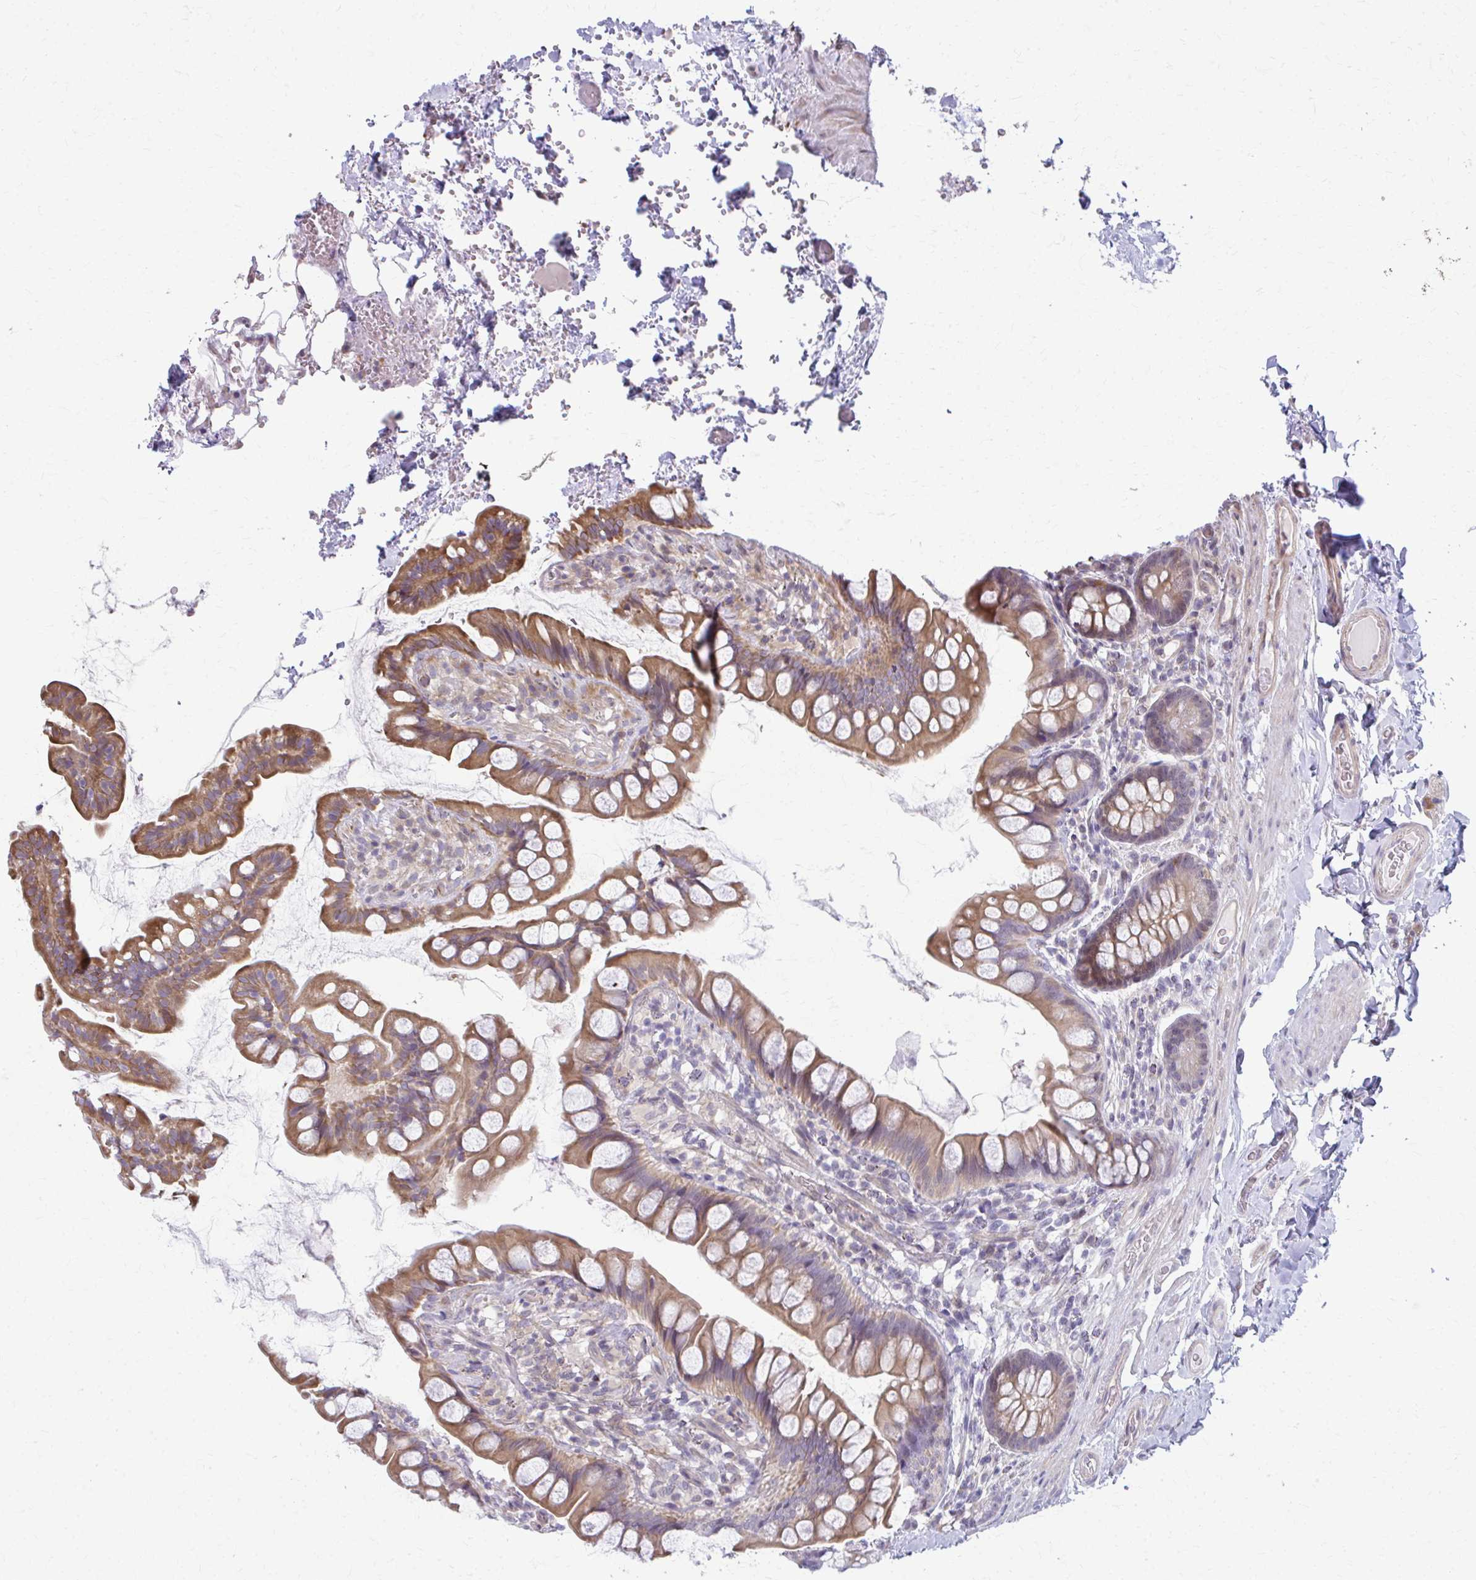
{"staining": {"intensity": "moderate", "quantity": ">75%", "location": "cytoplasmic/membranous"}, "tissue": "small intestine", "cell_type": "Glandular cells", "image_type": "normal", "snomed": [{"axis": "morphology", "description": "Normal tissue, NOS"}, {"axis": "topography", "description": "Small intestine"}], "caption": "High-power microscopy captured an IHC micrograph of normal small intestine, revealing moderate cytoplasmic/membranous expression in approximately >75% of glandular cells.", "gene": "MAF1", "patient": {"sex": "male", "age": 70}}